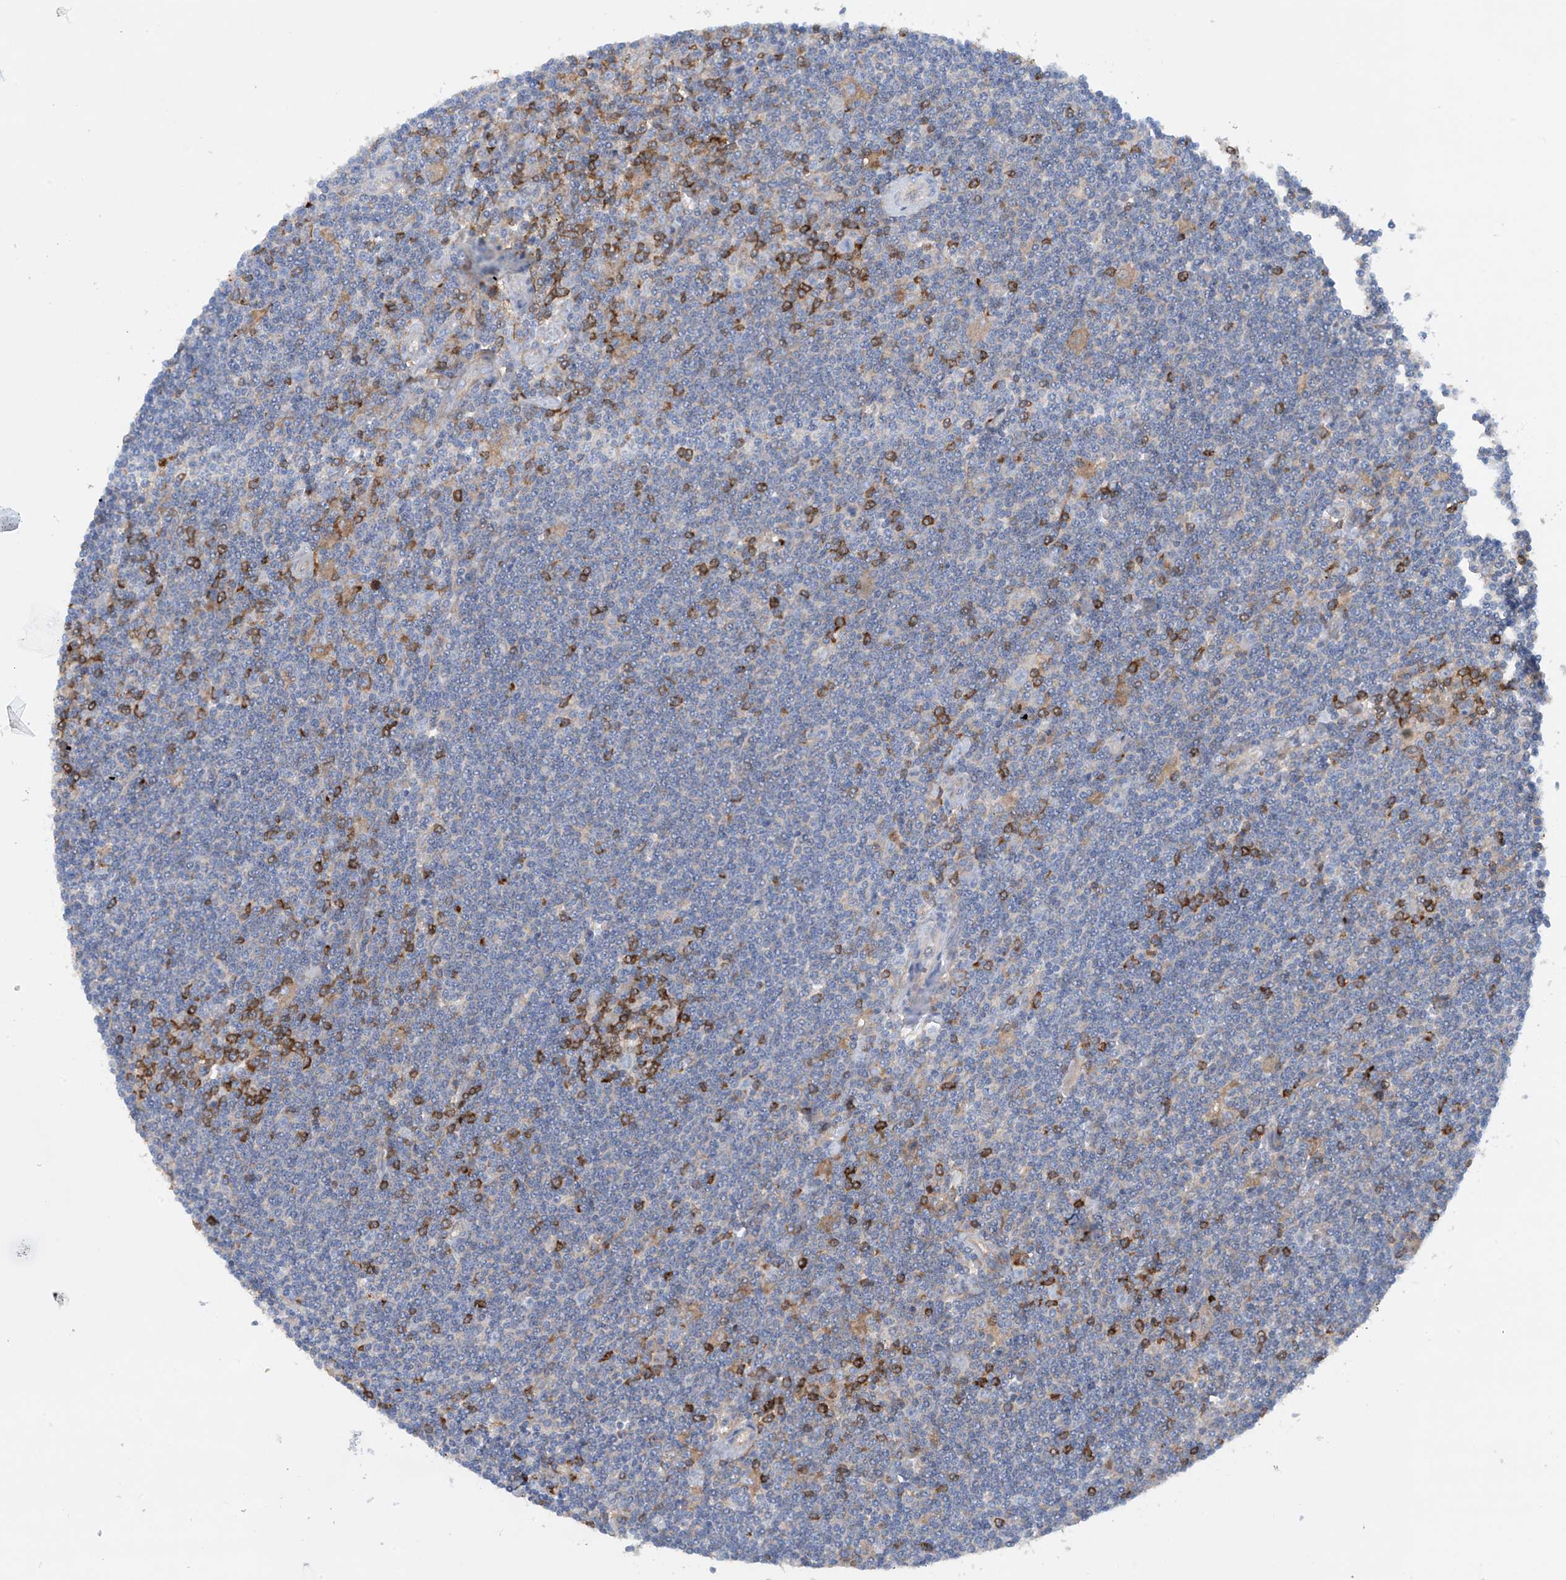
{"staining": {"intensity": "negative", "quantity": "none", "location": "none"}, "tissue": "lymphoma", "cell_type": "Tumor cells", "image_type": "cancer", "snomed": [{"axis": "morphology", "description": "Malignant lymphoma, non-Hodgkin's type, Low grade"}, {"axis": "topography", "description": "Spleen"}], "caption": "The micrograph displays no significant expression in tumor cells of malignant lymphoma, non-Hodgkin's type (low-grade).", "gene": "PHACTR2", "patient": {"sex": "male", "age": 76}}